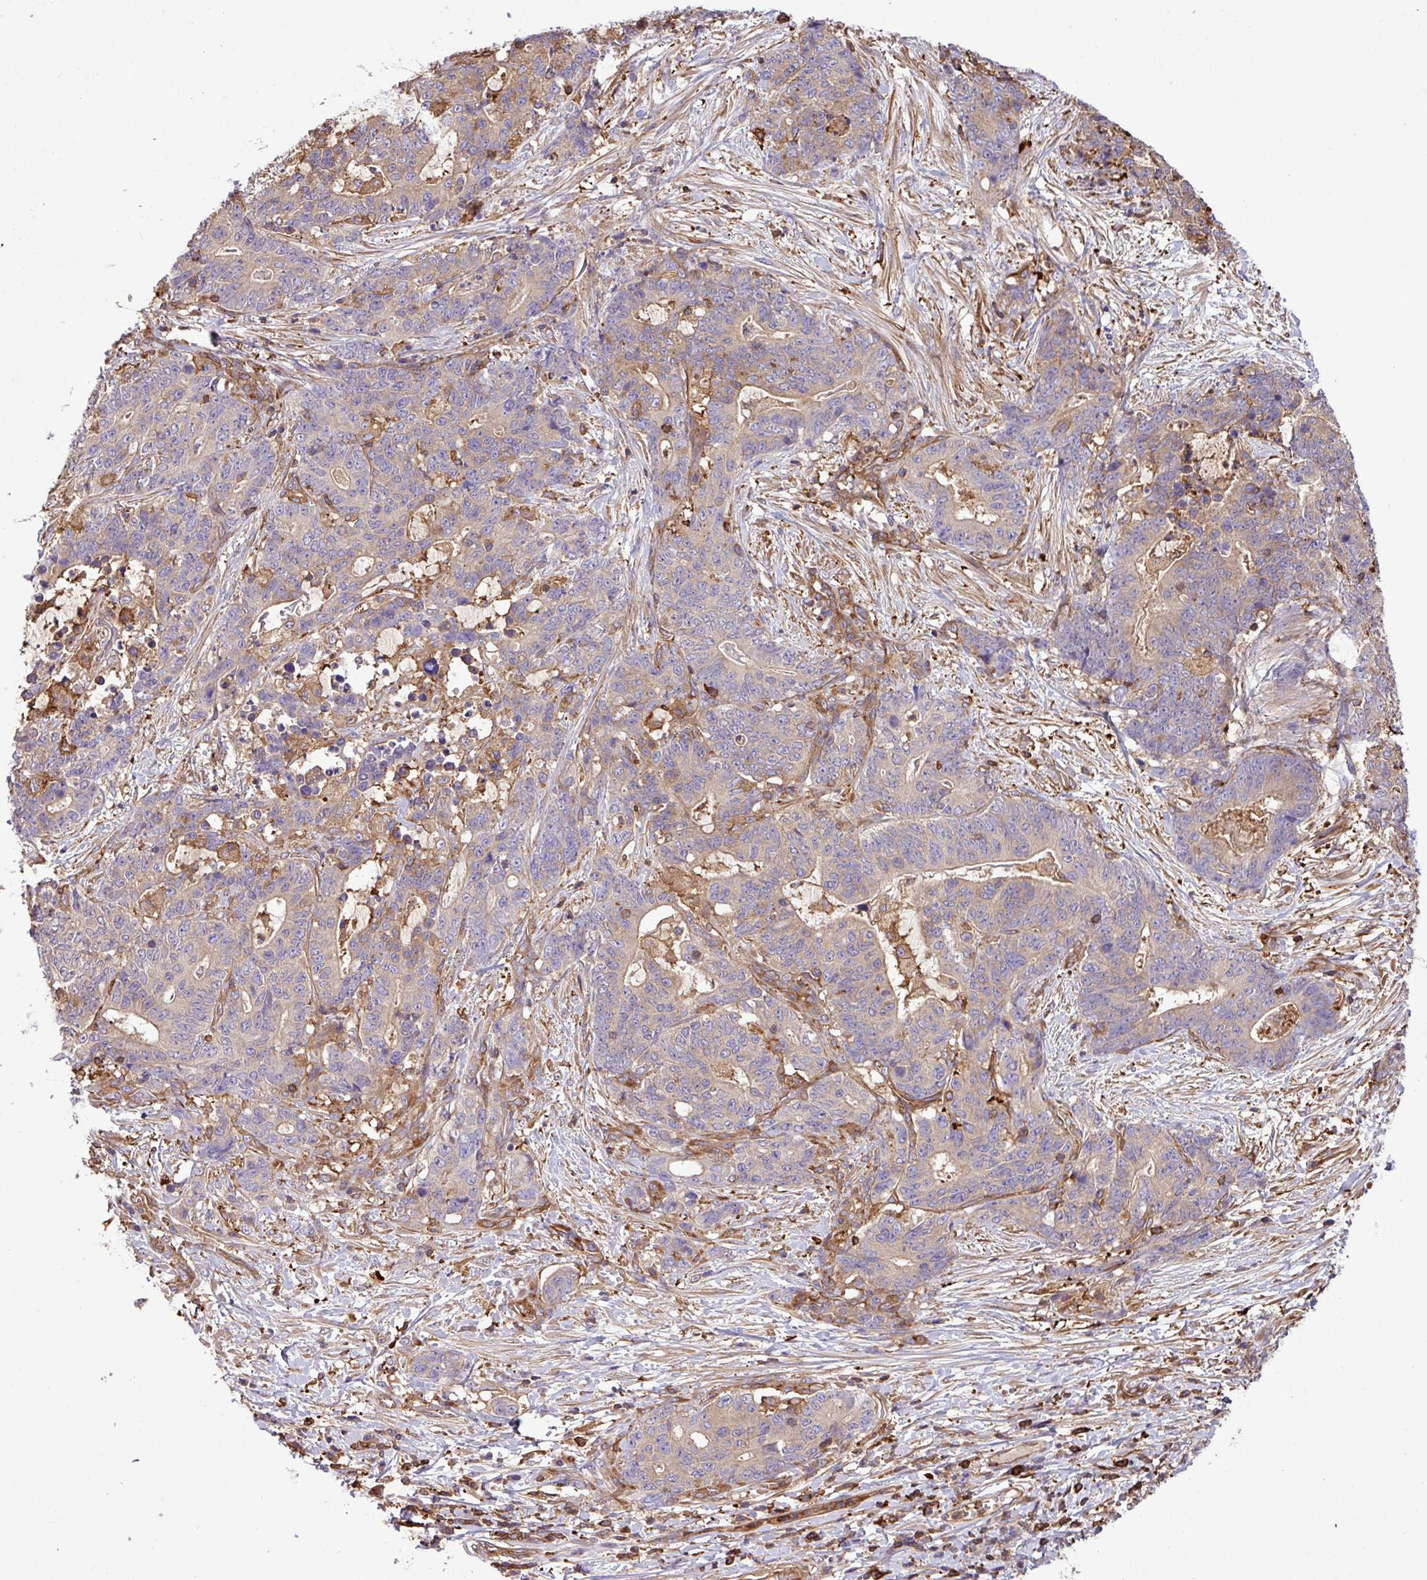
{"staining": {"intensity": "weak", "quantity": "<25%", "location": "cytoplasmic/membranous"}, "tissue": "stomach cancer", "cell_type": "Tumor cells", "image_type": "cancer", "snomed": [{"axis": "morphology", "description": "Normal tissue, NOS"}, {"axis": "morphology", "description": "Adenocarcinoma, NOS"}, {"axis": "topography", "description": "Stomach"}], "caption": "Immunohistochemistry (IHC) micrograph of stomach cancer stained for a protein (brown), which displays no positivity in tumor cells. The staining is performed using DAB brown chromogen with nuclei counter-stained in using hematoxylin.", "gene": "PGAP6", "patient": {"sex": "female", "age": 64}}